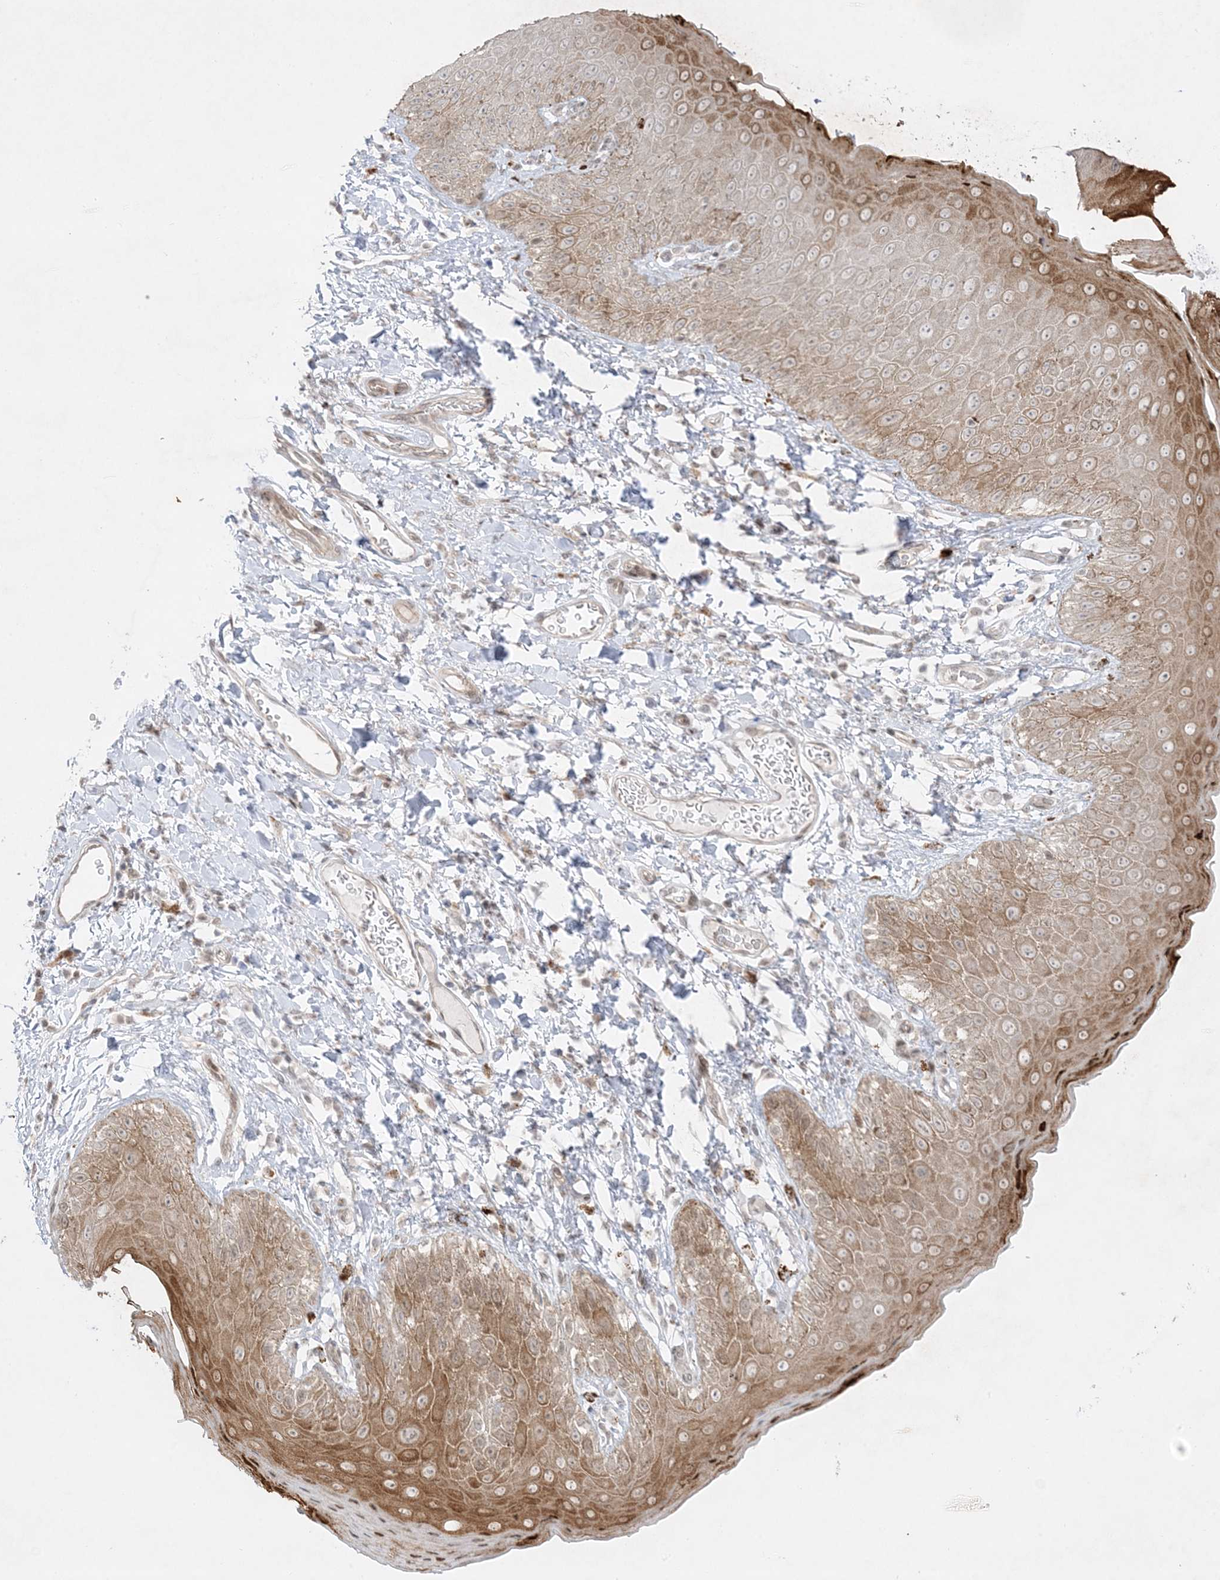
{"staining": {"intensity": "moderate", "quantity": ">75%", "location": "cytoplasmic/membranous,nuclear"}, "tissue": "skin", "cell_type": "Epidermal cells", "image_type": "normal", "snomed": [{"axis": "morphology", "description": "Normal tissue, NOS"}, {"axis": "topography", "description": "Anal"}], "caption": "Immunohistochemistry (IHC) micrograph of unremarkable skin: human skin stained using immunohistochemistry reveals medium levels of moderate protein expression localized specifically in the cytoplasmic/membranous,nuclear of epidermal cells, appearing as a cytoplasmic/membranous,nuclear brown color.", "gene": "PTK6", "patient": {"sex": "male", "age": 44}}